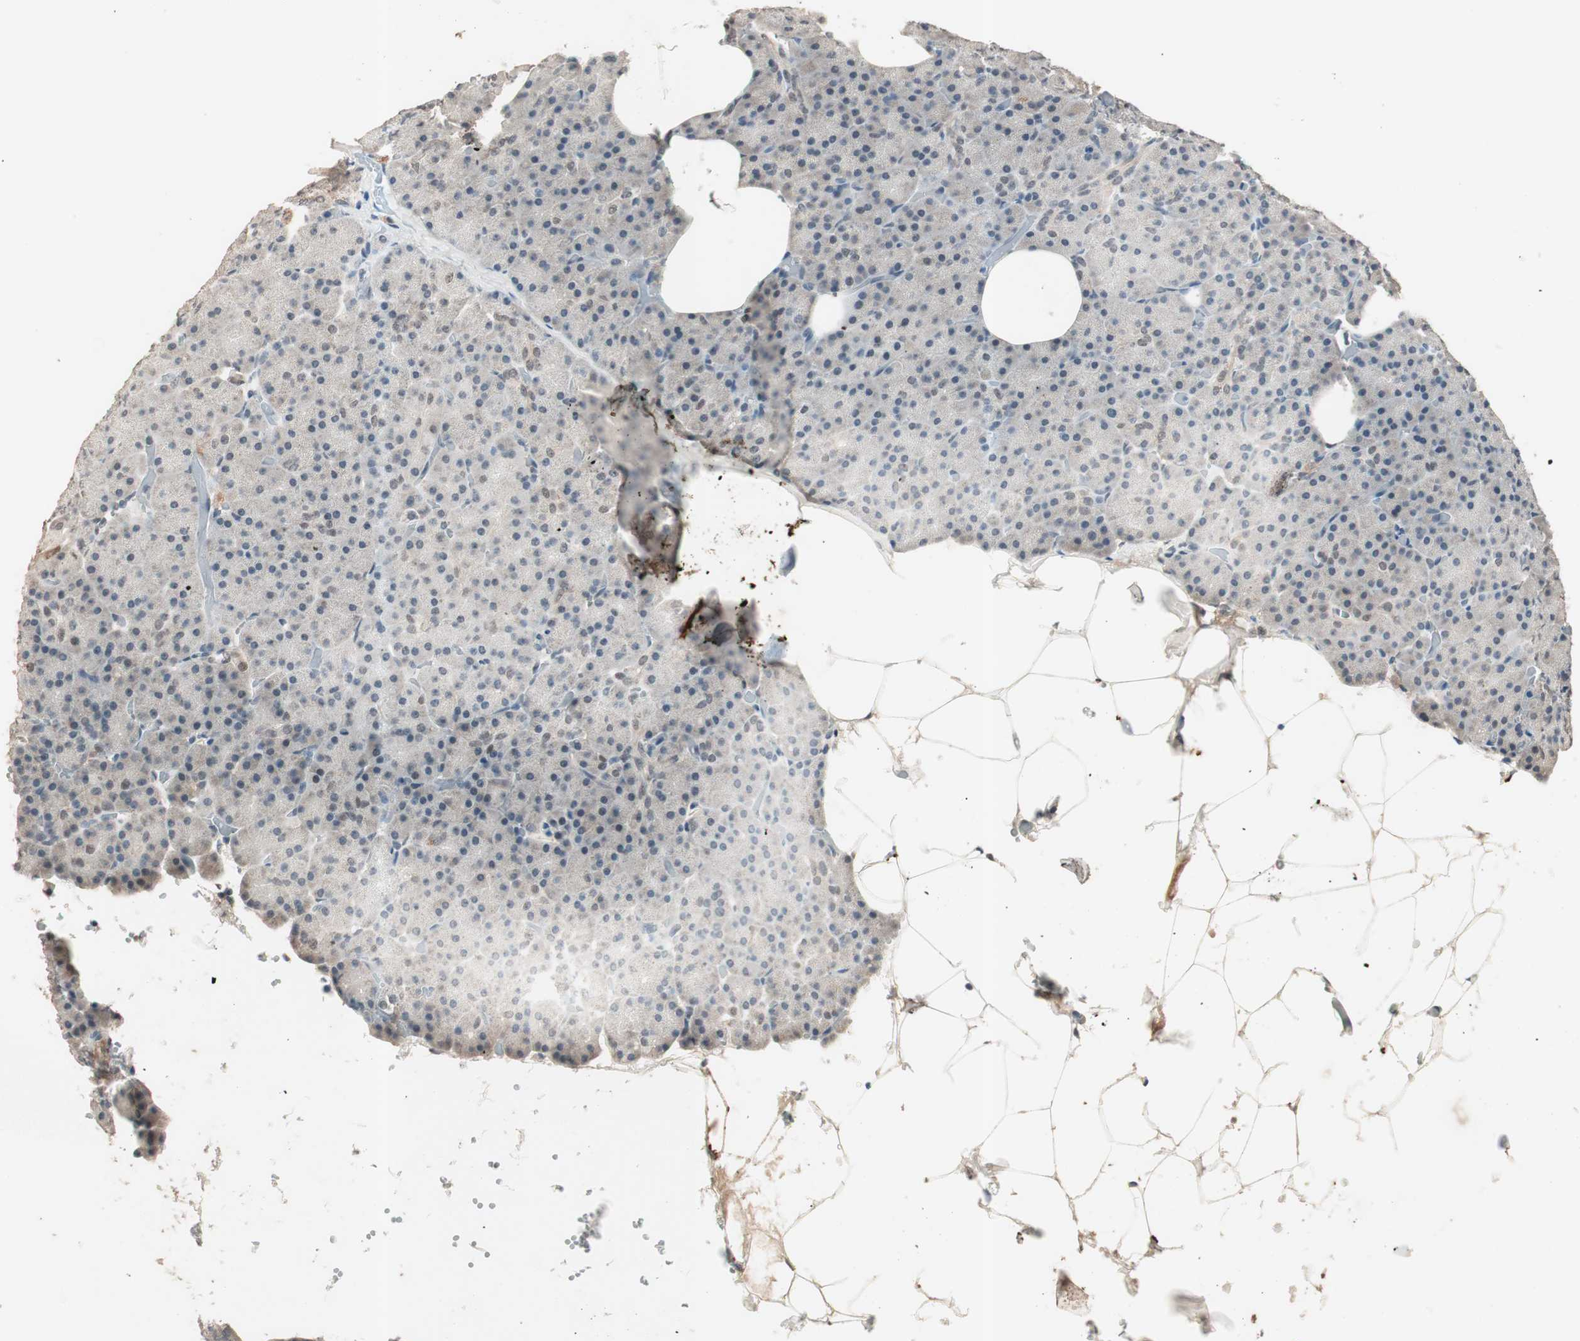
{"staining": {"intensity": "weak", "quantity": "<25%", "location": "nuclear"}, "tissue": "pancreas", "cell_type": "Exocrine glandular cells", "image_type": "normal", "snomed": [{"axis": "morphology", "description": "Normal tissue, NOS"}, {"axis": "topography", "description": "Pancreas"}], "caption": "High power microscopy photomicrograph of an IHC image of benign pancreas, revealing no significant expression in exocrine glandular cells.", "gene": "NFRKB", "patient": {"sex": "female", "age": 35}}